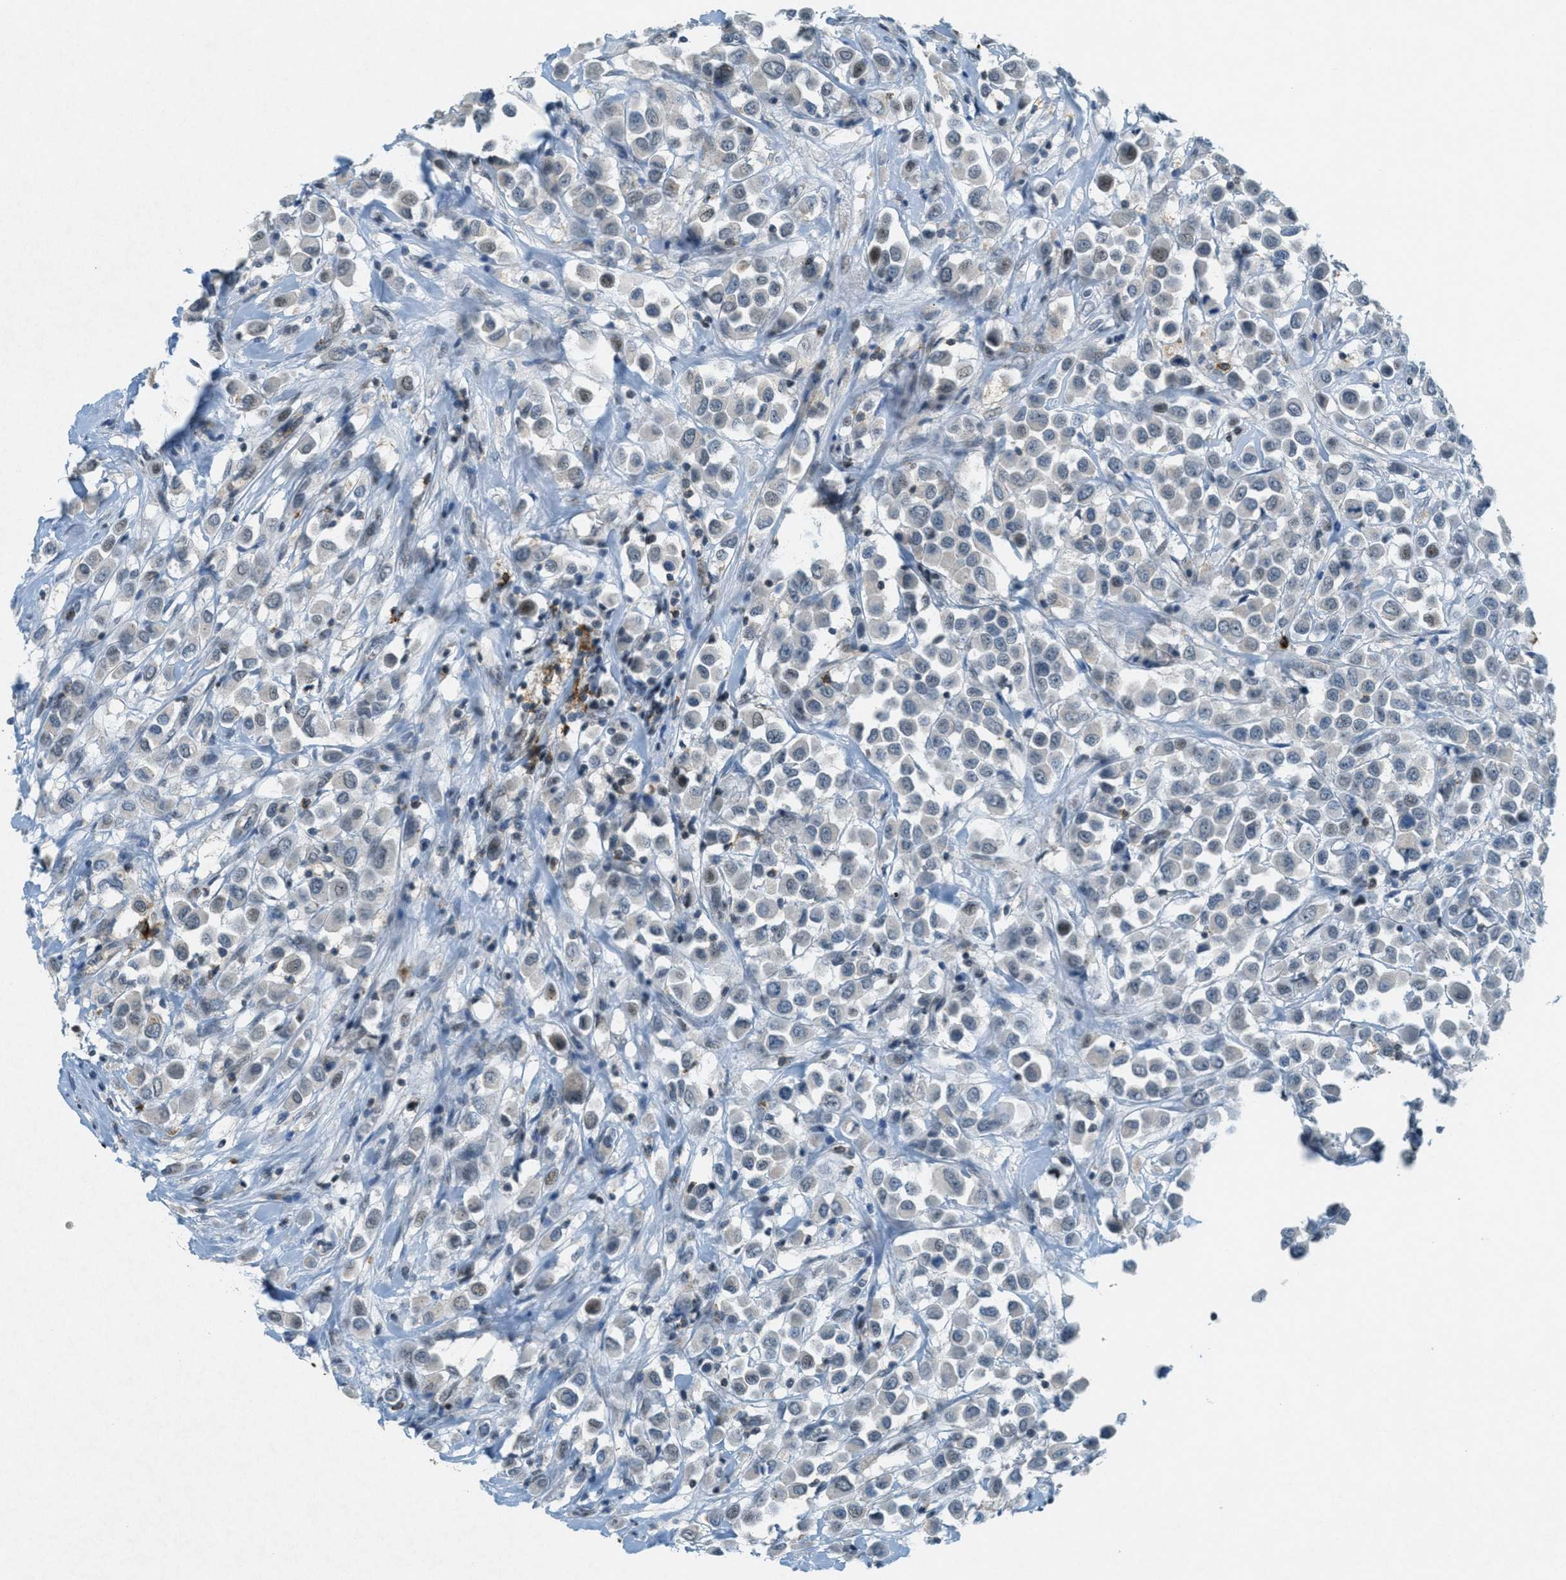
{"staining": {"intensity": "moderate", "quantity": "<25%", "location": "nuclear"}, "tissue": "breast cancer", "cell_type": "Tumor cells", "image_type": "cancer", "snomed": [{"axis": "morphology", "description": "Duct carcinoma"}, {"axis": "topography", "description": "Breast"}], "caption": "Brown immunohistochemical staining in breast cancer exhibits moderate nuclear expression in approximately <25% of tumor cells. (DAB (3,3'-diaminobenzidine) IHC, brown staining for protein, blue staining for nuclei).", "gene": "FYN", "patient": {"sex": "female", "age": 61}}